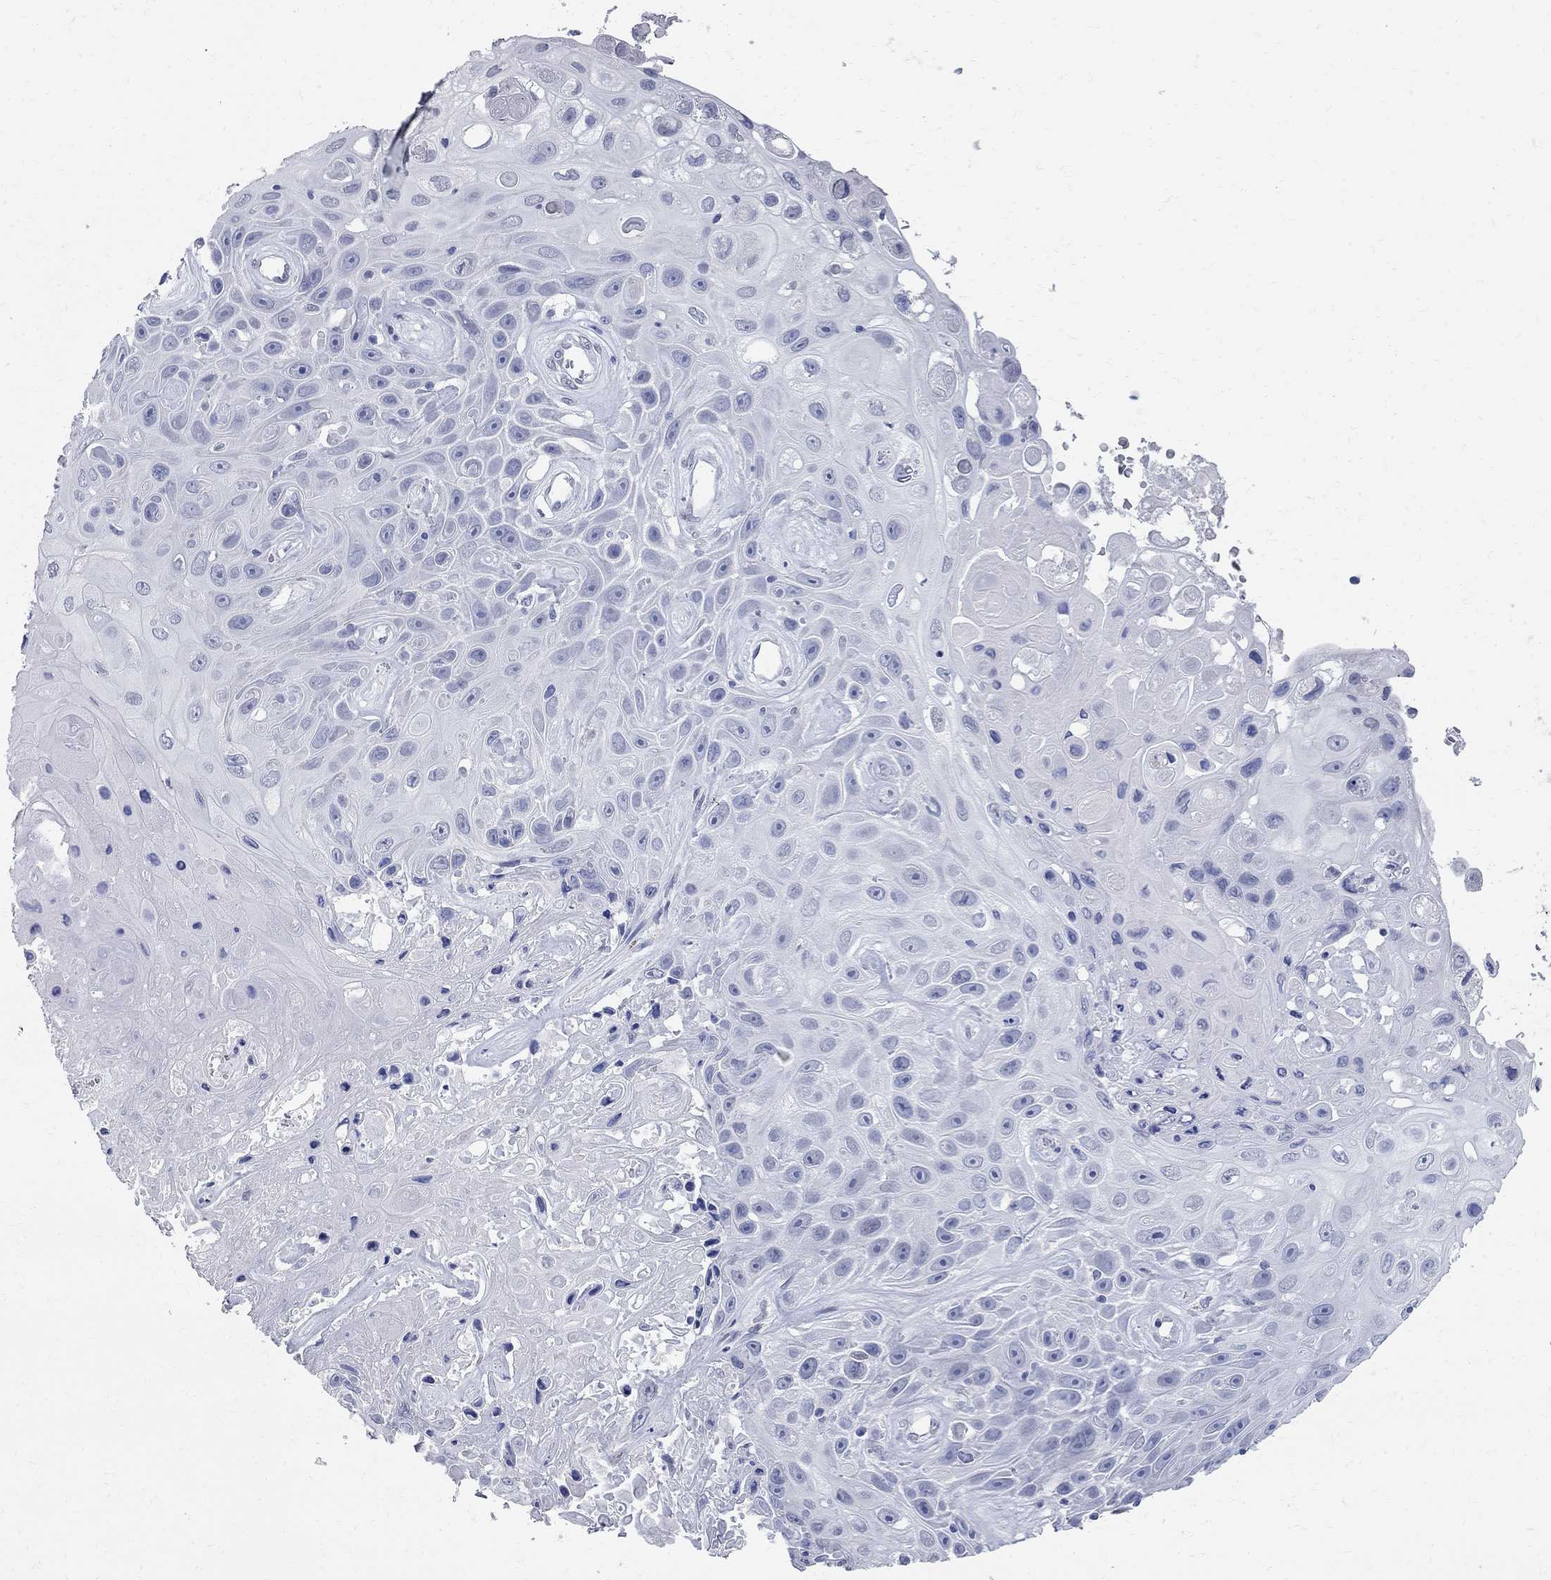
{"staining": {"intensity": "negative", "quantity": "none", "location": "none"}, "tissue": "skin cancer", "cell_type": "Tumor cells", "image_type": "cancer", "snomed": [{"axis": "morphology", "description": "Squamous cell carcinoma, NOS"}, {"axis": "topography", "description": "Skin"}], "caption": "Immunohistochemistry (IHC) of skin cancer displays no staining in tumor cells.", "gene": "BPIFB1", "patient": {"sex": "male", "age": 82}}